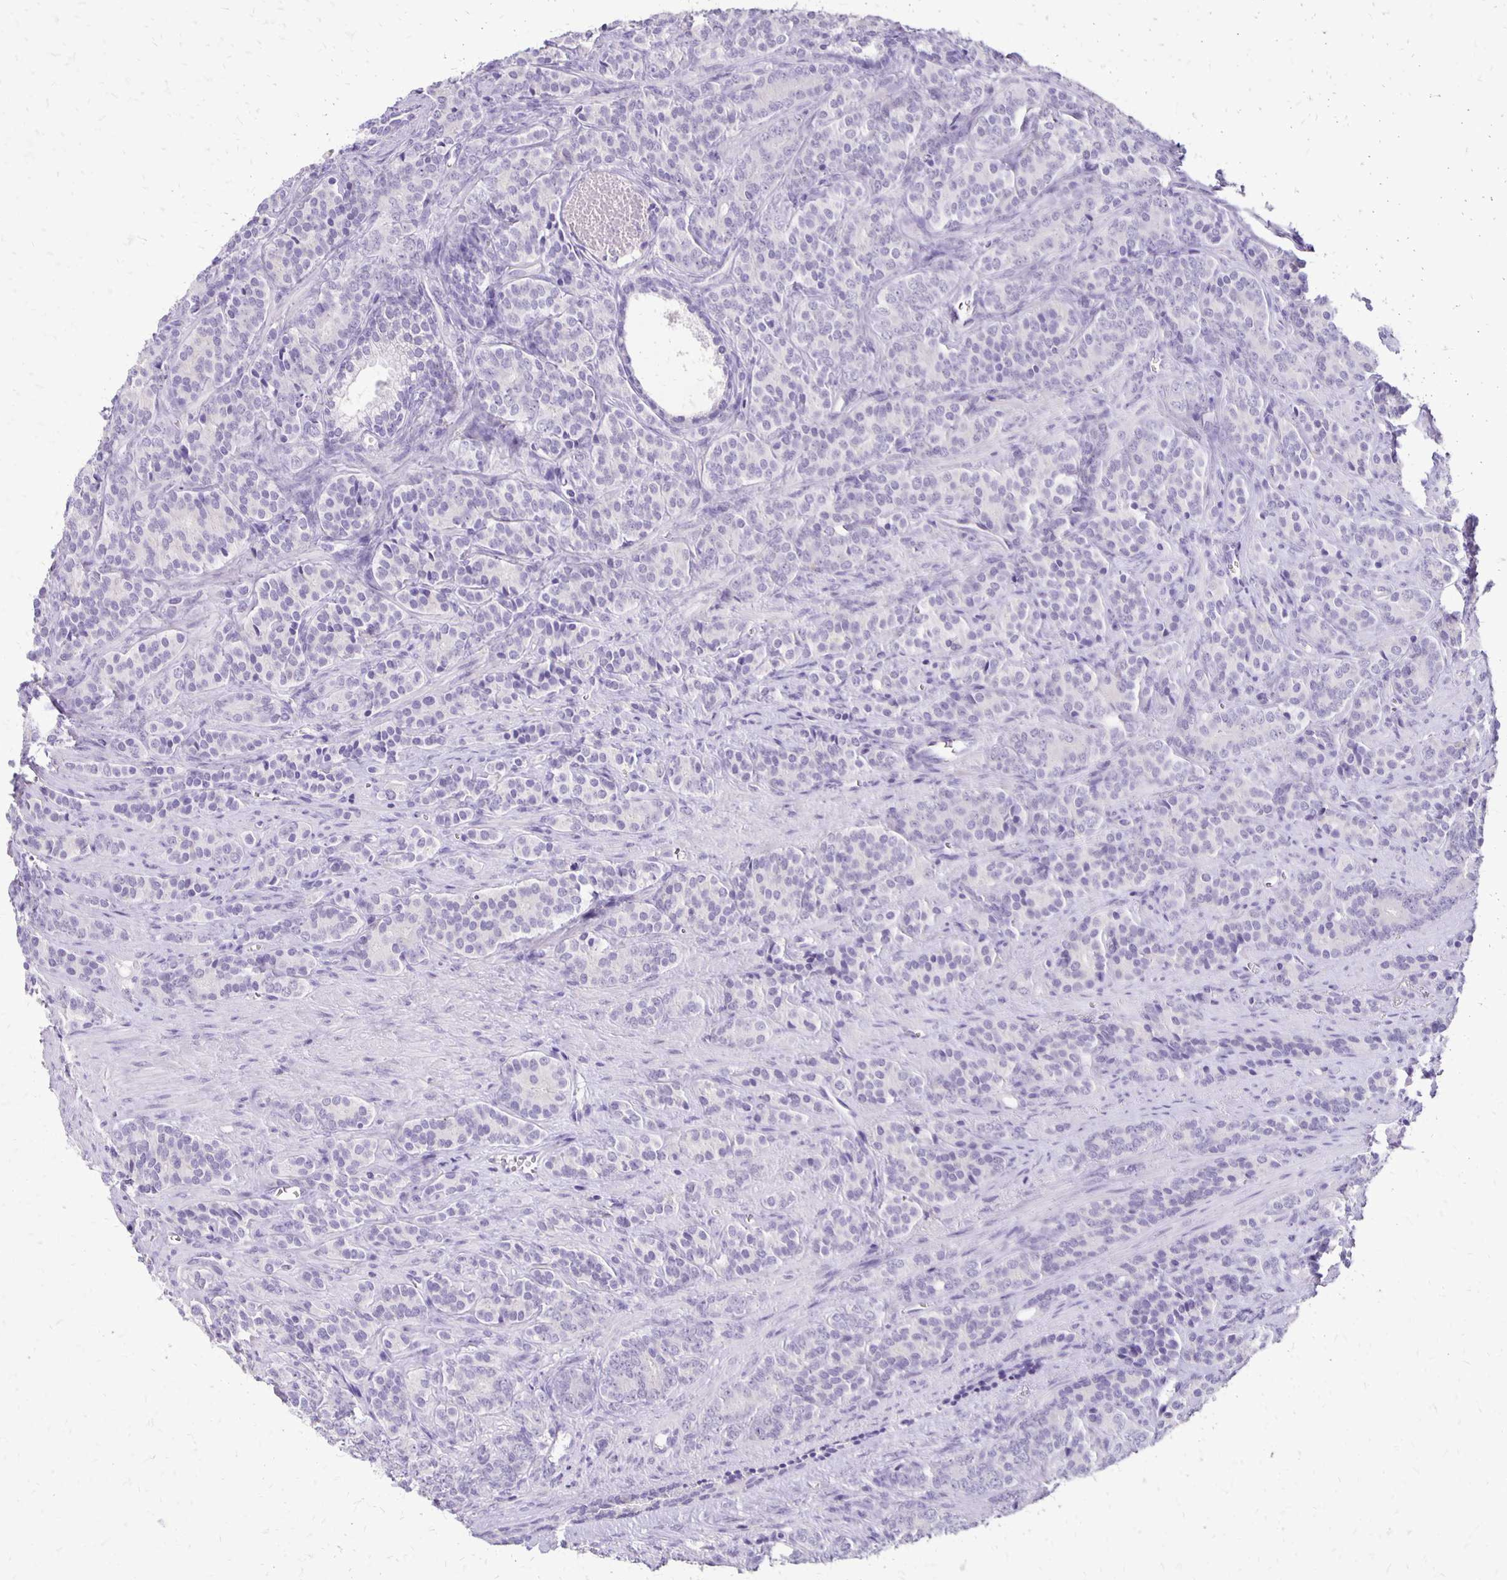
{"staining": {"intensity": "negative", "quantity": "none", "location": "none"}, "tissue": "prostate cancer", "cell_type": "Tumor cells", "image_type": "cancer", "snomed": [{"axis": "morphology", "description": "Adenocarcinoma, High grade"}, {"axis": "topography", "description": "Prostate"}], "caption": "Histopathology image shows no significant protein staining in tumor cells of prostate cancer (high-grade adenocarcinoma). (Immunohistochemistry, brightfield microscopy, high magnification).", "gene": "ANKRD45", "patient": {"sex": "male", "age": 84}}